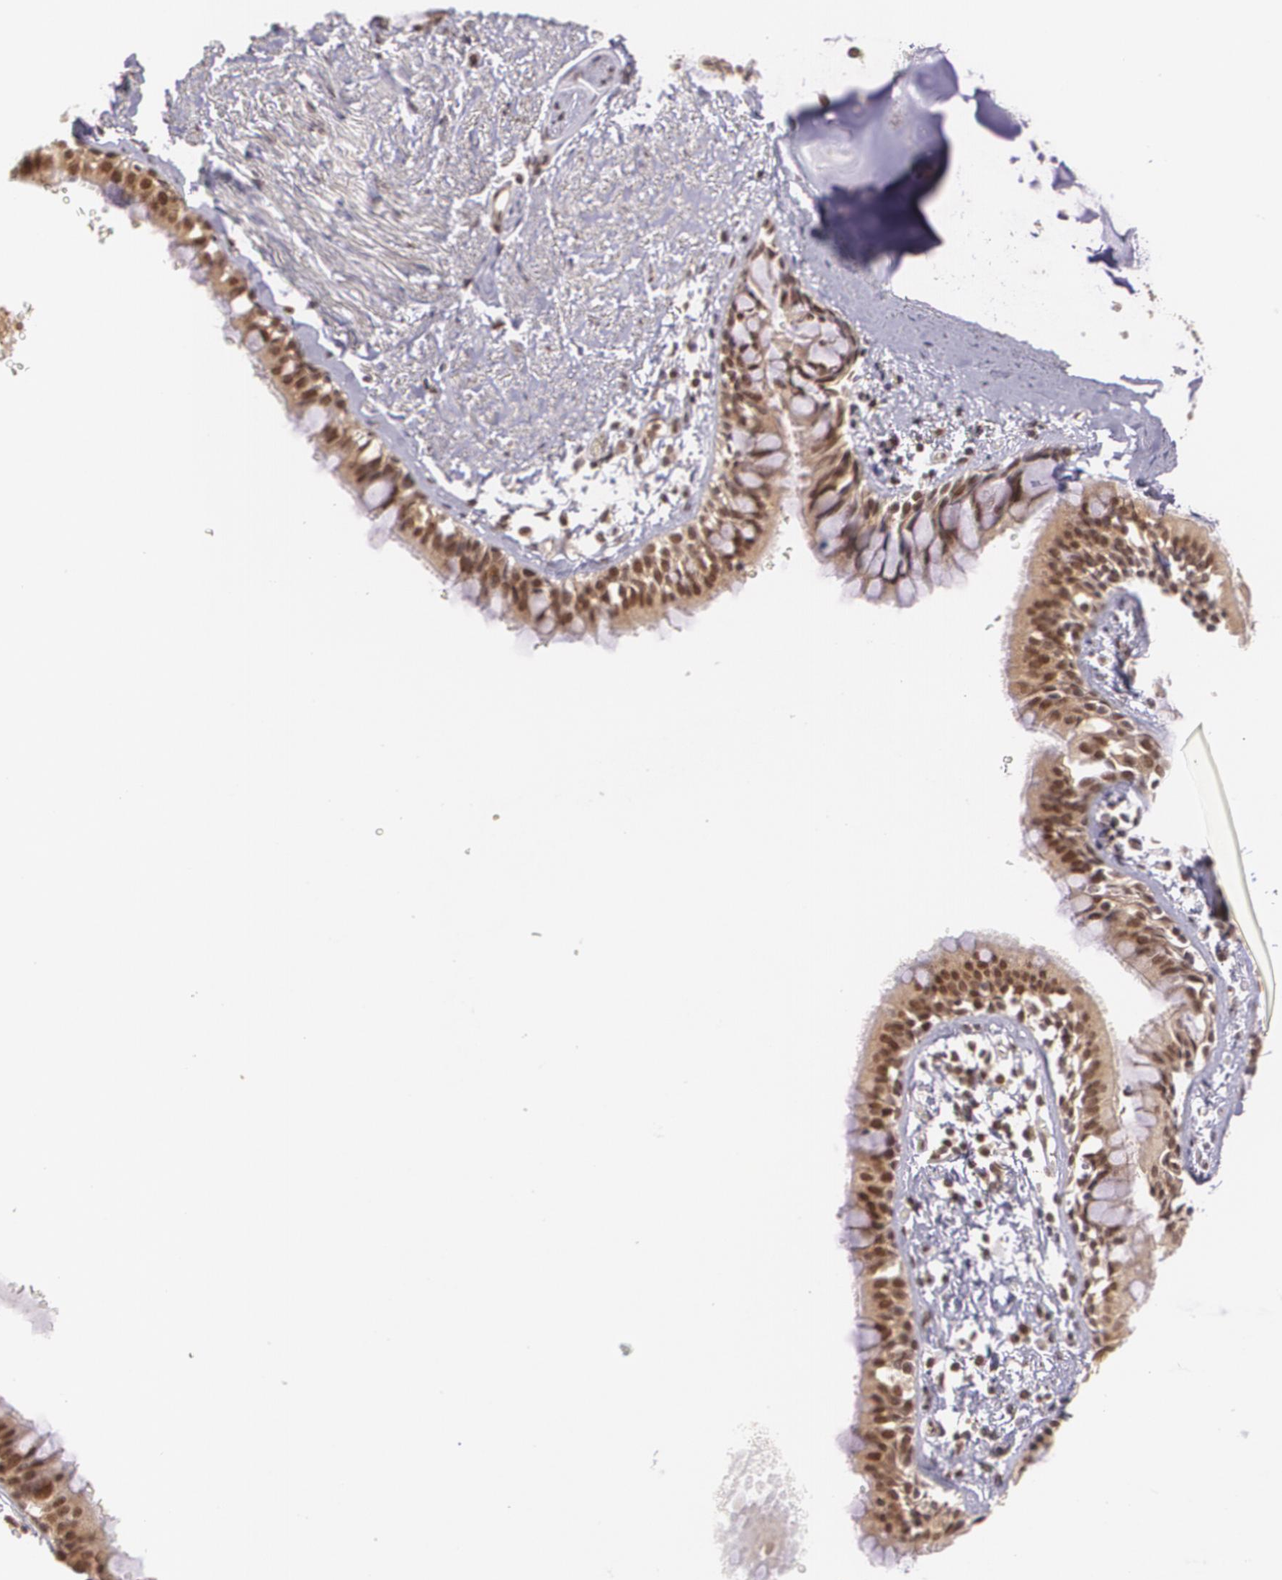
{"staining": {"intensity": "weak", "quantity": "25%-75%", "location": "cytoplasmic/membranous,nuclear"}, "tissue": "bronchus", "cell_type": "Respiratory epithelial cells", "image_type": "normal", "snomed": [{"axis": "morphology", "description": "Normal tissue, NOS"}, {"axis": "topography", "description": "Lymph node of abdomen"}, {"axis": "topography", "description": "Lymph node of pelvis"}], "caption": "This photomicrograph displays normal bronchus stained with IHC to label a protein in brown. The cytoplasmic/membranous,nuclear of respiratory epithelial cells show weak positivity for the protein. Nuclei are counter-stained blue.", "gene": "CUL2", "patient": {"sex": "female", "age": 65}}